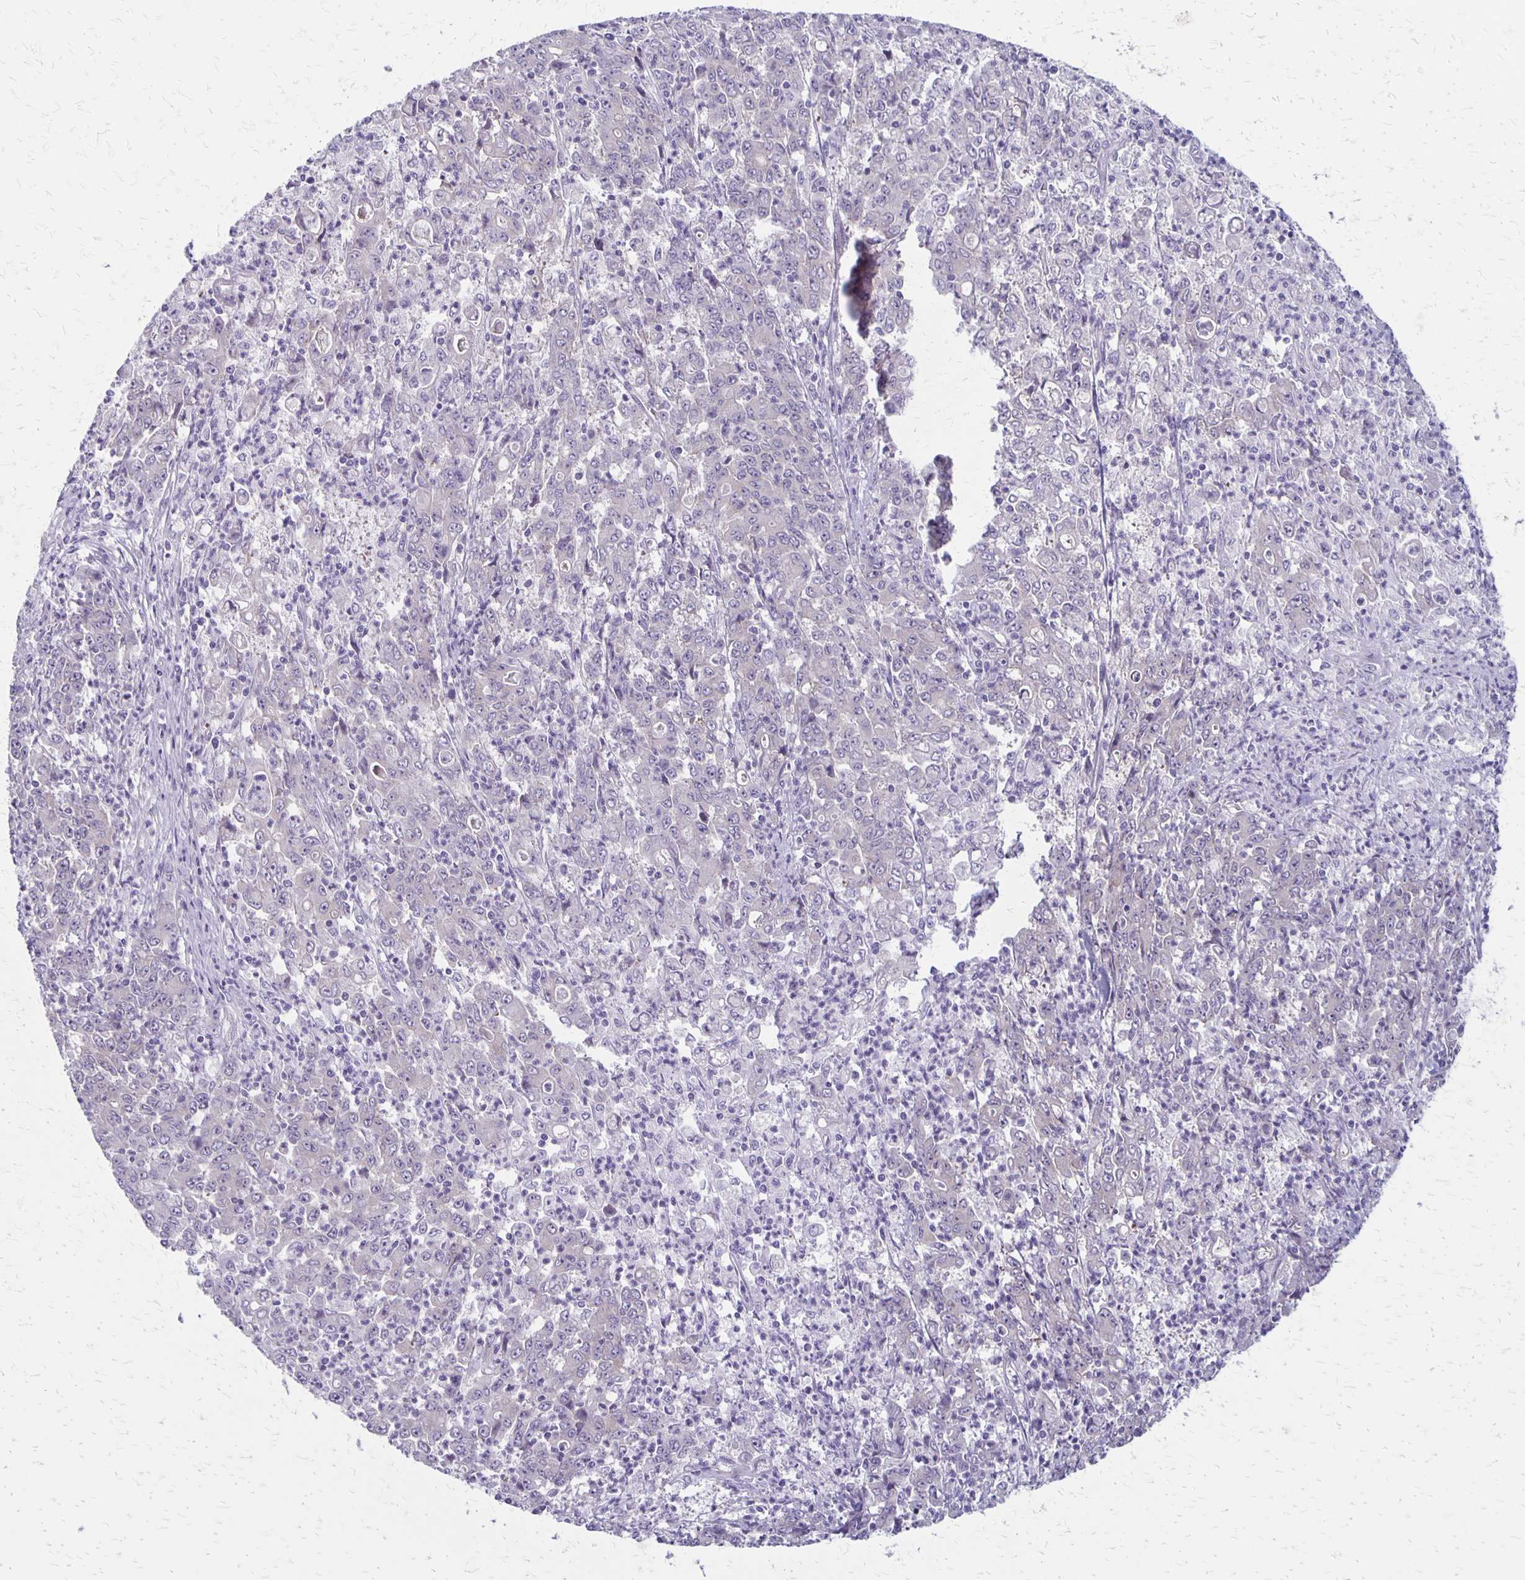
{"staining": {"intensity": "negative", "quantity": "none", "location": "none"}, "tissue": "stomach cancer", "cell_type": "Tumor cells", "image_type": "cancer", "snomed": [{"axis": "morphology", "description": "Adenocarcinoma, NOS"}, {"axis": "topography", "description": "Stomach, lower"}], "caption": "A high-resolution histopathology image shows immunohistochemistry (IHC) staining of stomach cancer (adenocarcinoma), which demonstrates no significant expression in tumor cells.", "gene": "HOMER1", "patient": {"sex": "female", "age": 71}}